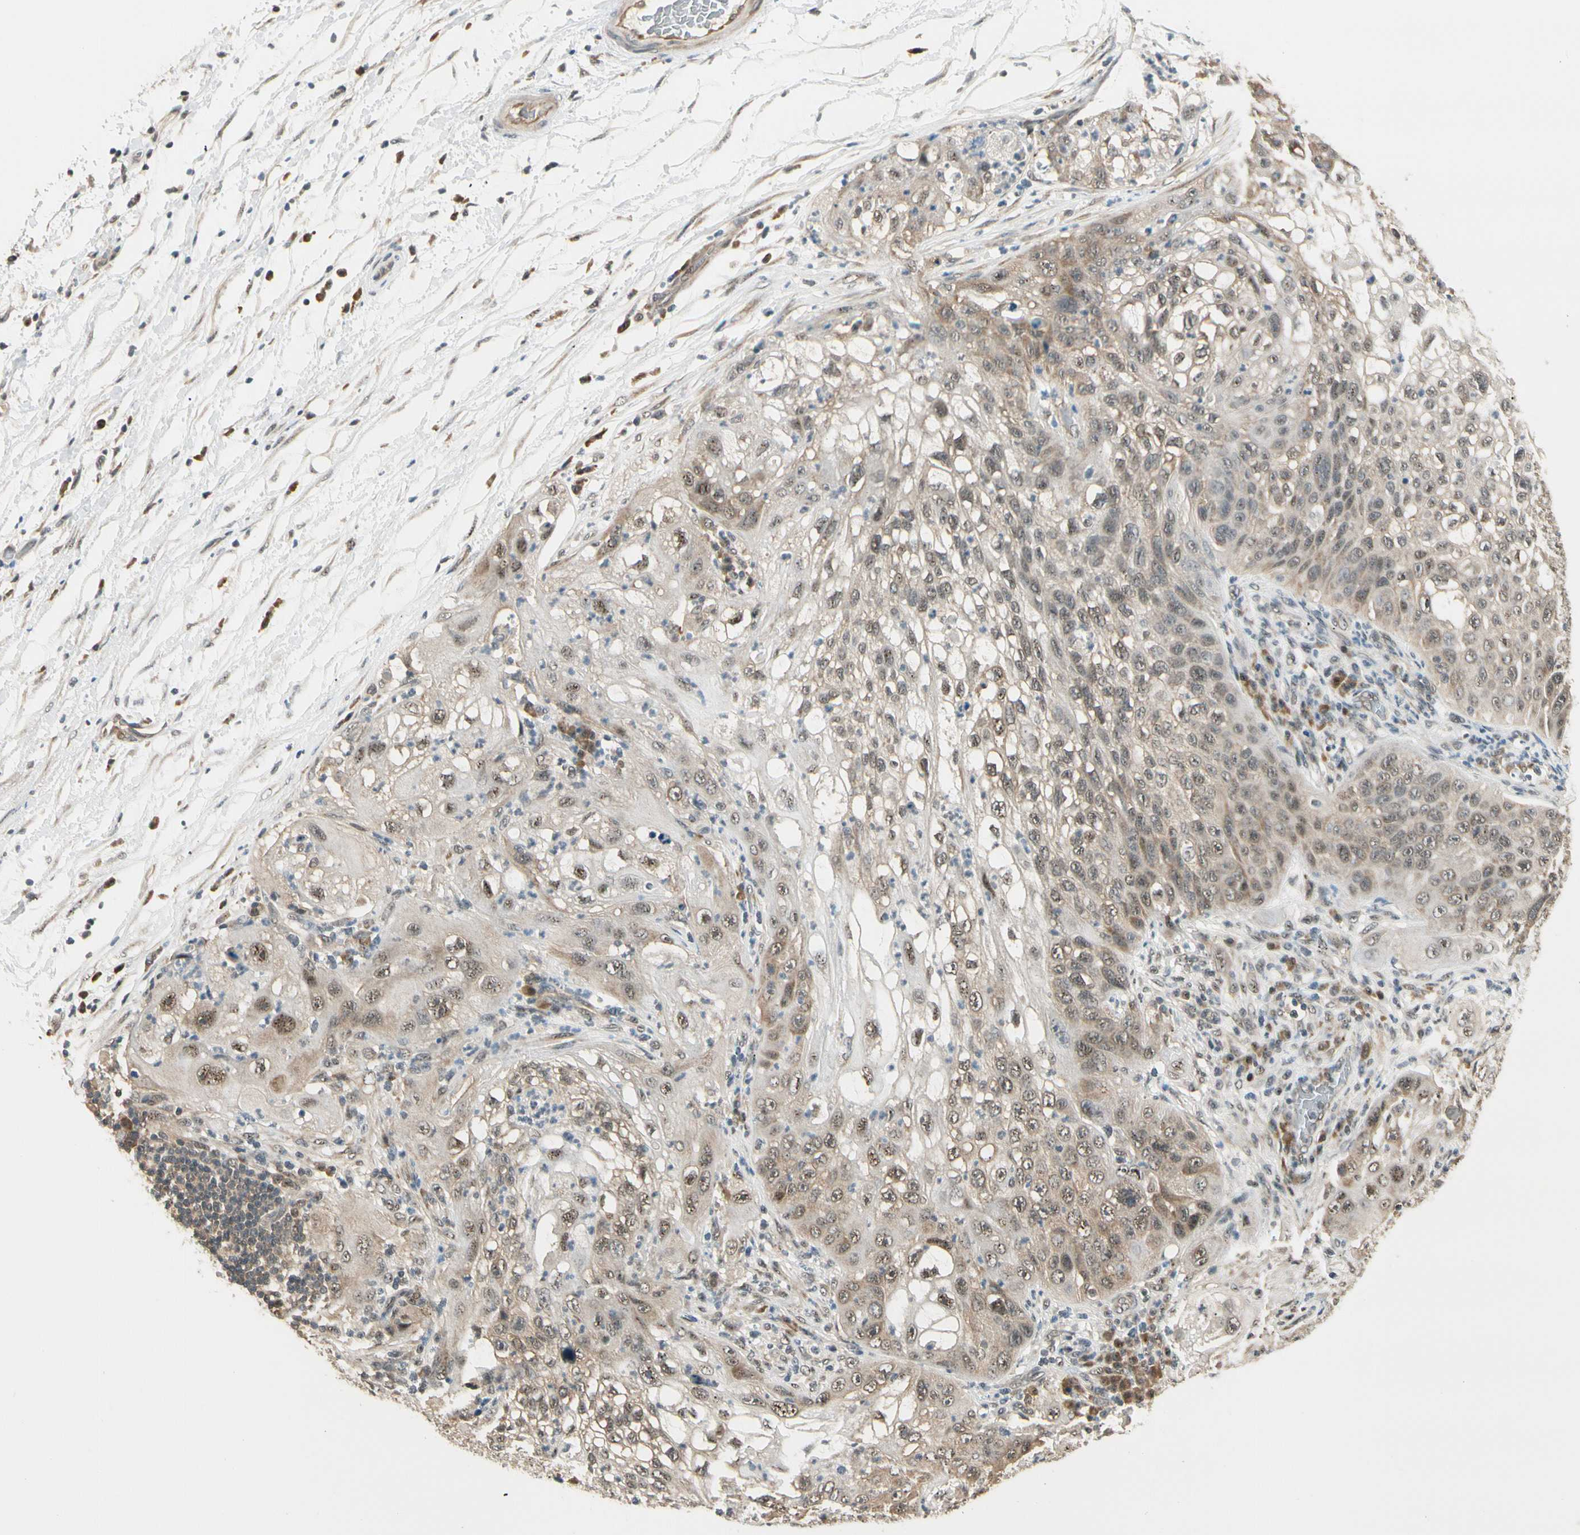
{"staining": {"intensity": "weak", "quantity": ">75%", "location": "cytoplasmic/membranous"}, "tissue": "lung cancer", "cell_type": "Tumor cells", "image_type": "cancer", "snomed": [{"axis": "morphology", "description": "Inflammation, NOS"}, {"axis": "morphology", "description": "Squamous cell carcinoma, NOS"}, {"axis": "topography", "description": "Lymph node"}, {"axis": "topography", "description": "Soft tissue"}, {"axis": "topography", "description": "Lung"}], "caption": "Lung cancer (squamous cell carcinoma) stained with DAB immunohistochemistry (IHC) displays low levels of weak cytoplasmic/membranous expression in approximately >75% of tumor cells. Nuclei are stained in blue.", "gene": "MCPH1", "patient": {"sex": "male", "age": 66}}